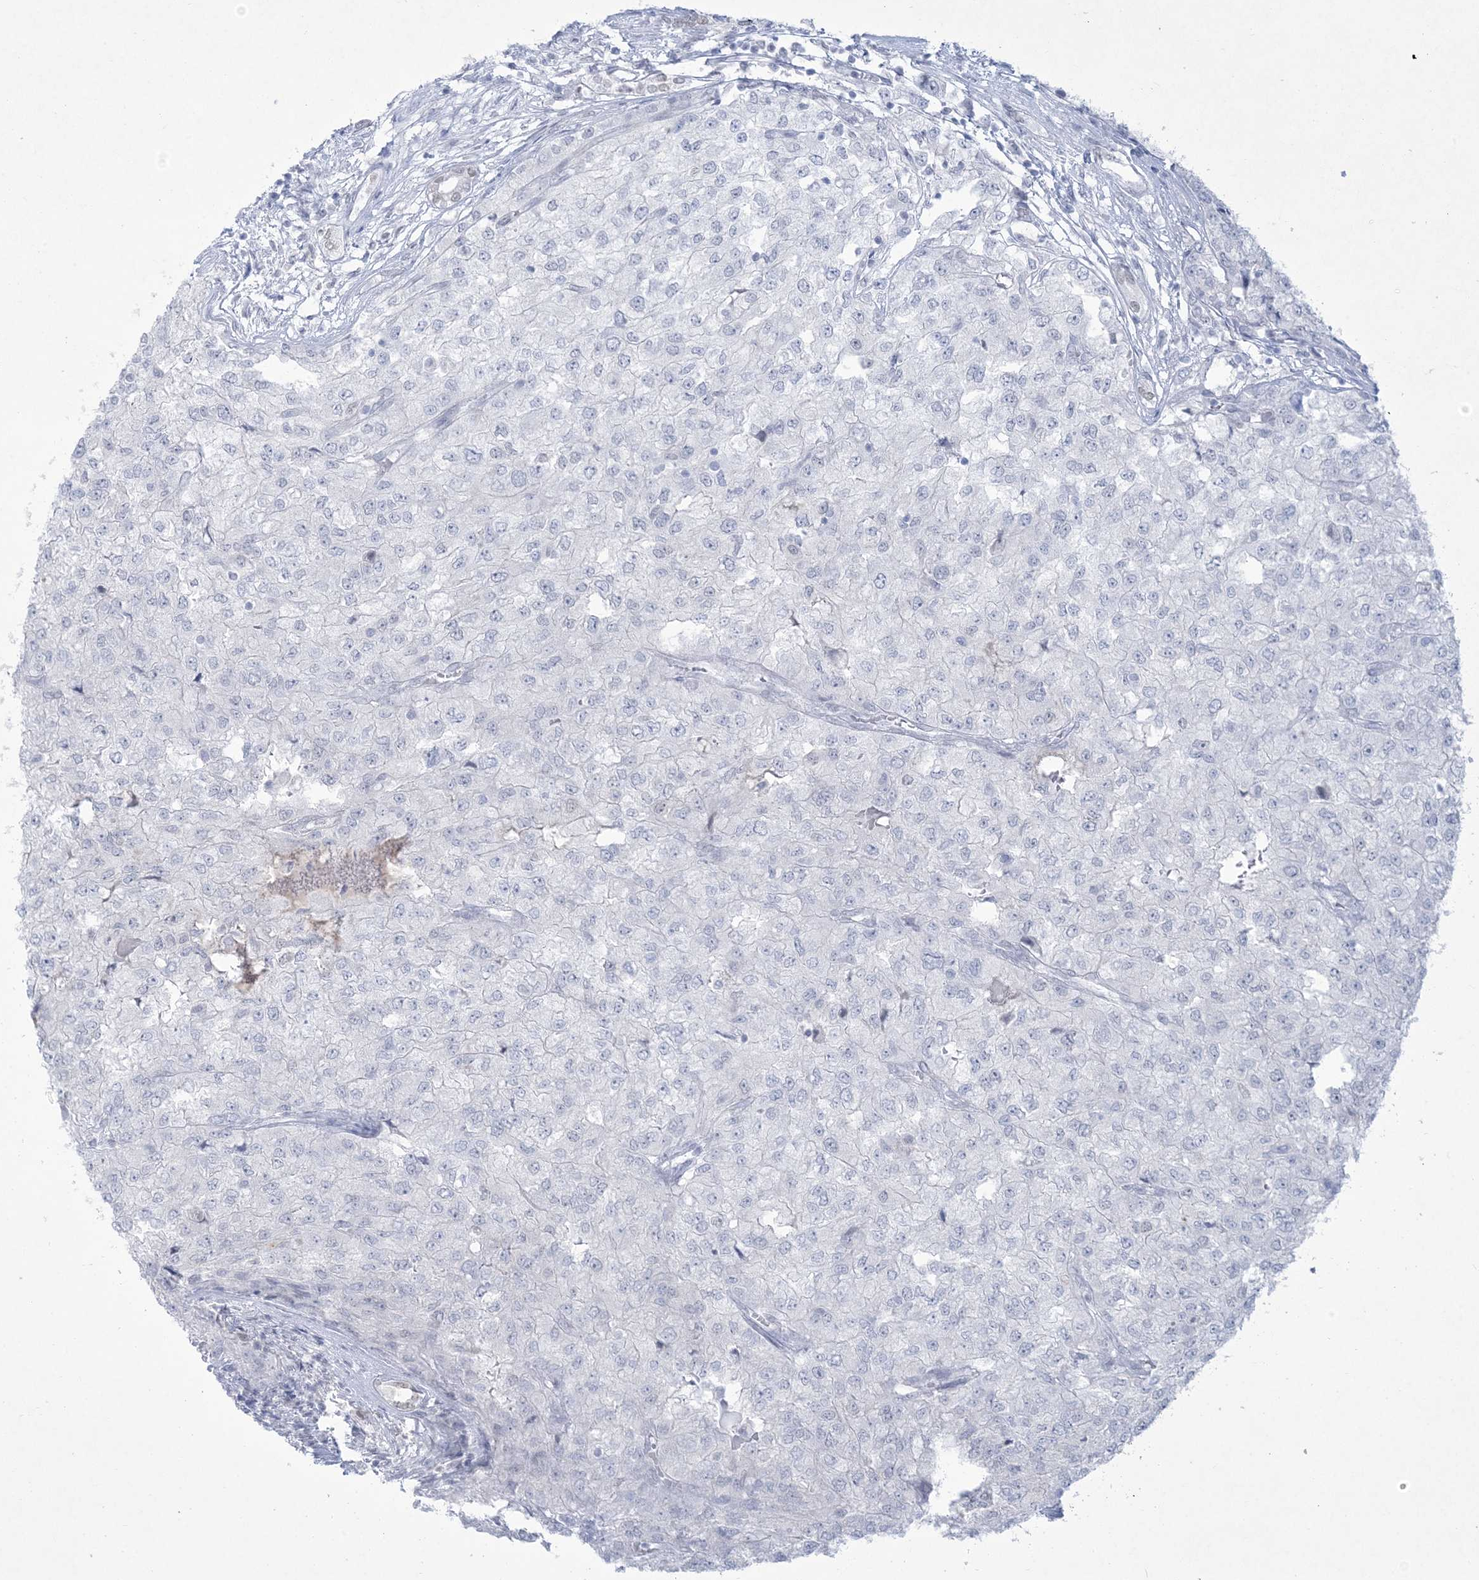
{"staining": {"intensity": "negative", "quantity": "none", "location": "none"}, "tissue": "renal cancer", "cell_type": "Tumor cells", "image_type": "cancer", "snomed": [{"axis": "morphology", "description": "Adenocarcinoma, NOS"}, {"axis": "topography", "description": "Kidney"}], "caption": "Immunohistochemistry histopathology image of human renal cancer stained for a protein (brown), which reveals no positivity in tumor cells.", "gene": "HOMEZ", "patient": {"sex": "female", "age": 54}}